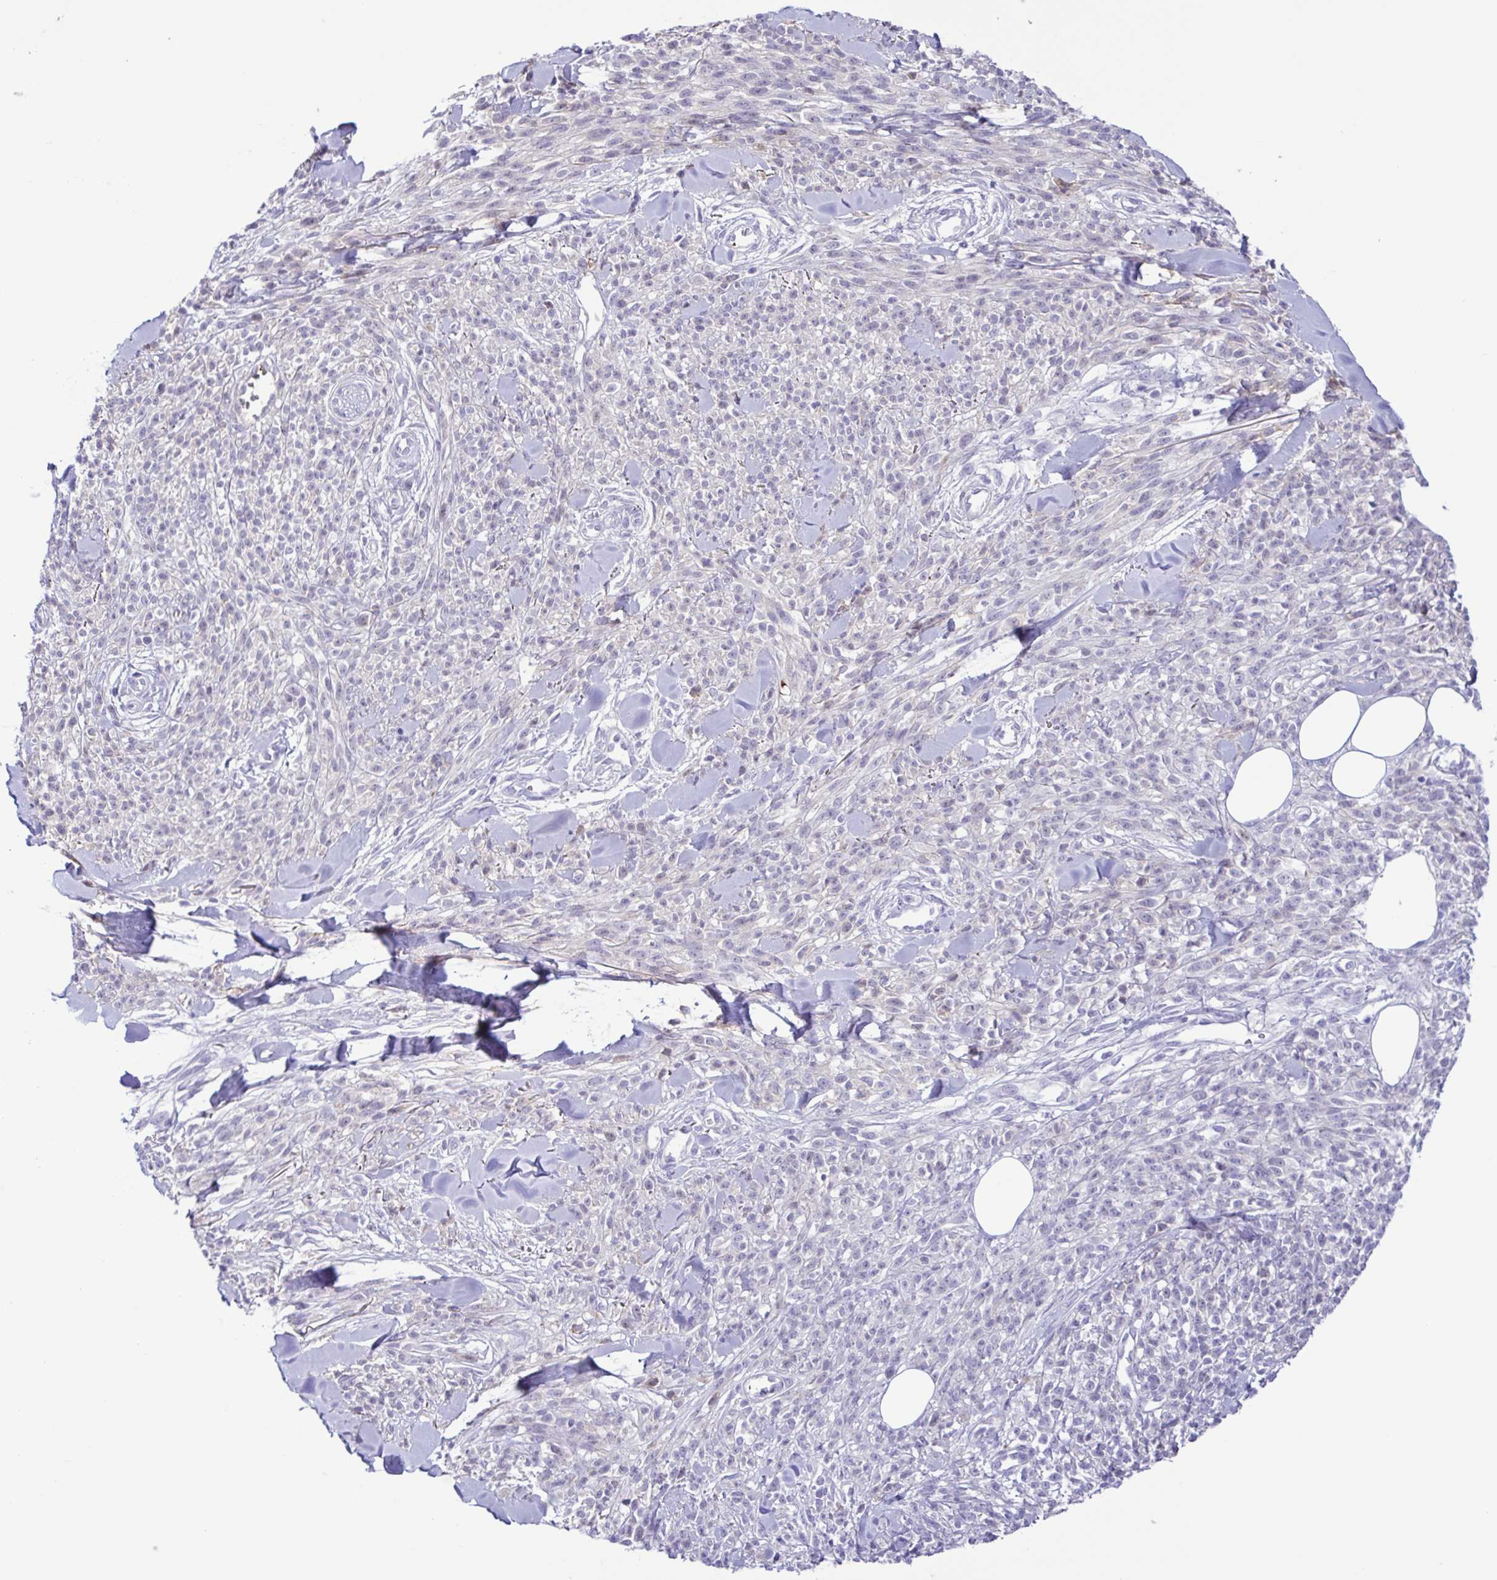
{"staining": {"intensity": "negative", "quantity": "none", "location": "none"}, "tissue": "melanoma", "cell_type": "Tumor cells", "image_type": "cancer", "snomed": [{"axis": "morphology", "description": "Malignant melanoma, NOS"}, {"axis": "topography", "description": "Skin"}, {"axis": "topography", "description": "Skin of trunk"}], "caption": "High power microscopy image of an IHC image of malignant melanoma, revealing no significant positivity in tumor cells.", "gene": "GABBR2", "patient": {"sex": "male", "age": 74}}